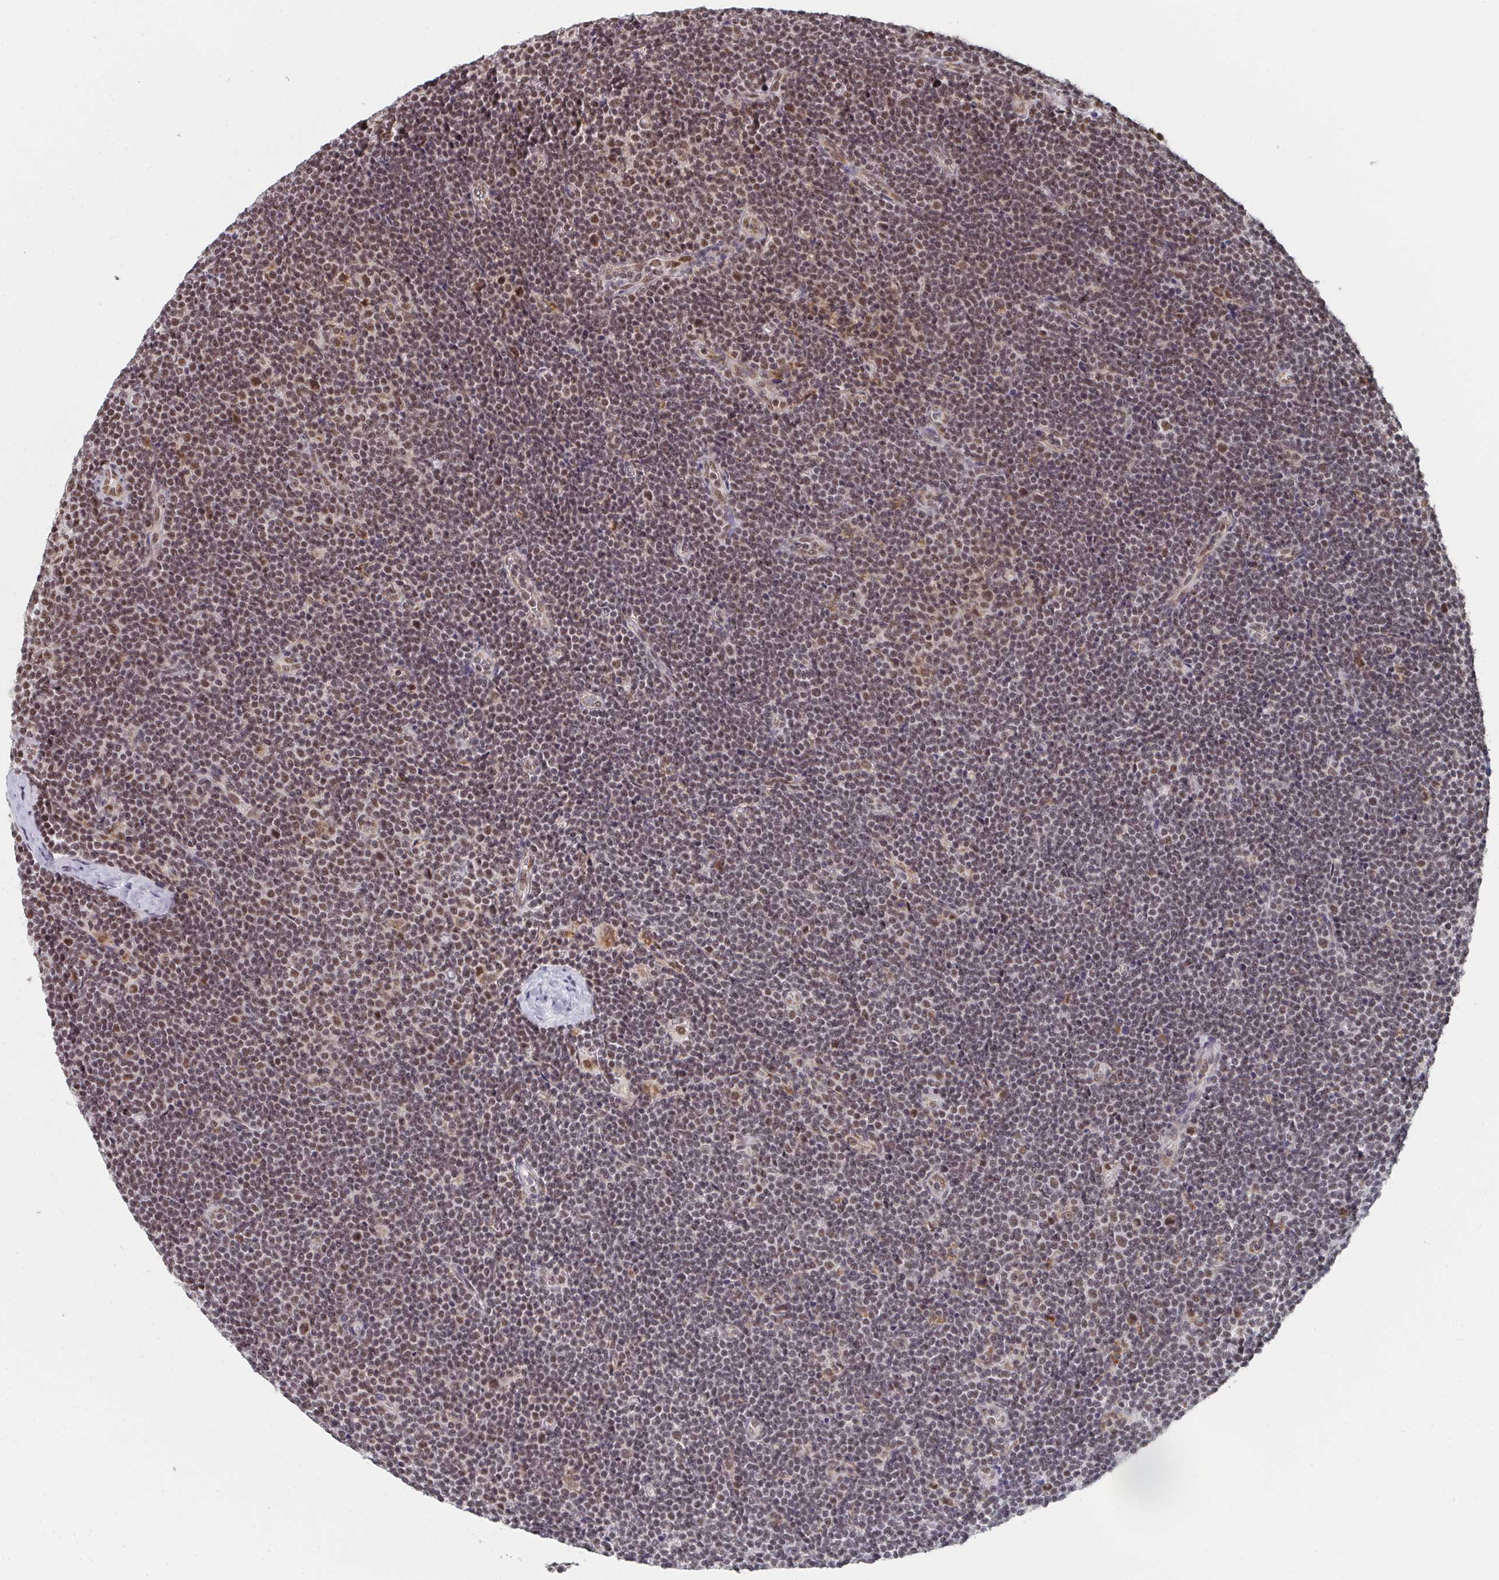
{"staining": {"intensity": "weak", "quantity": ">75%", "location": "nuclear"}, "tissue": "lymphoma", "cell_type": "Tumor cells", "image_type": "cancer", "snomed": [{"axis": "morphology", "description": "Malignant lymphoma, non-Hodgkin's type, Low grade"}, {"axis": "topography", "description": "Lymph node"}], "caption": "Human lymphoma stained for a protein (brown) displays weak nuclear positive expression in approximately >75% of tumor cells.", "gene": "MBNL1", "patient": {"sex": "male", "age": 48}}